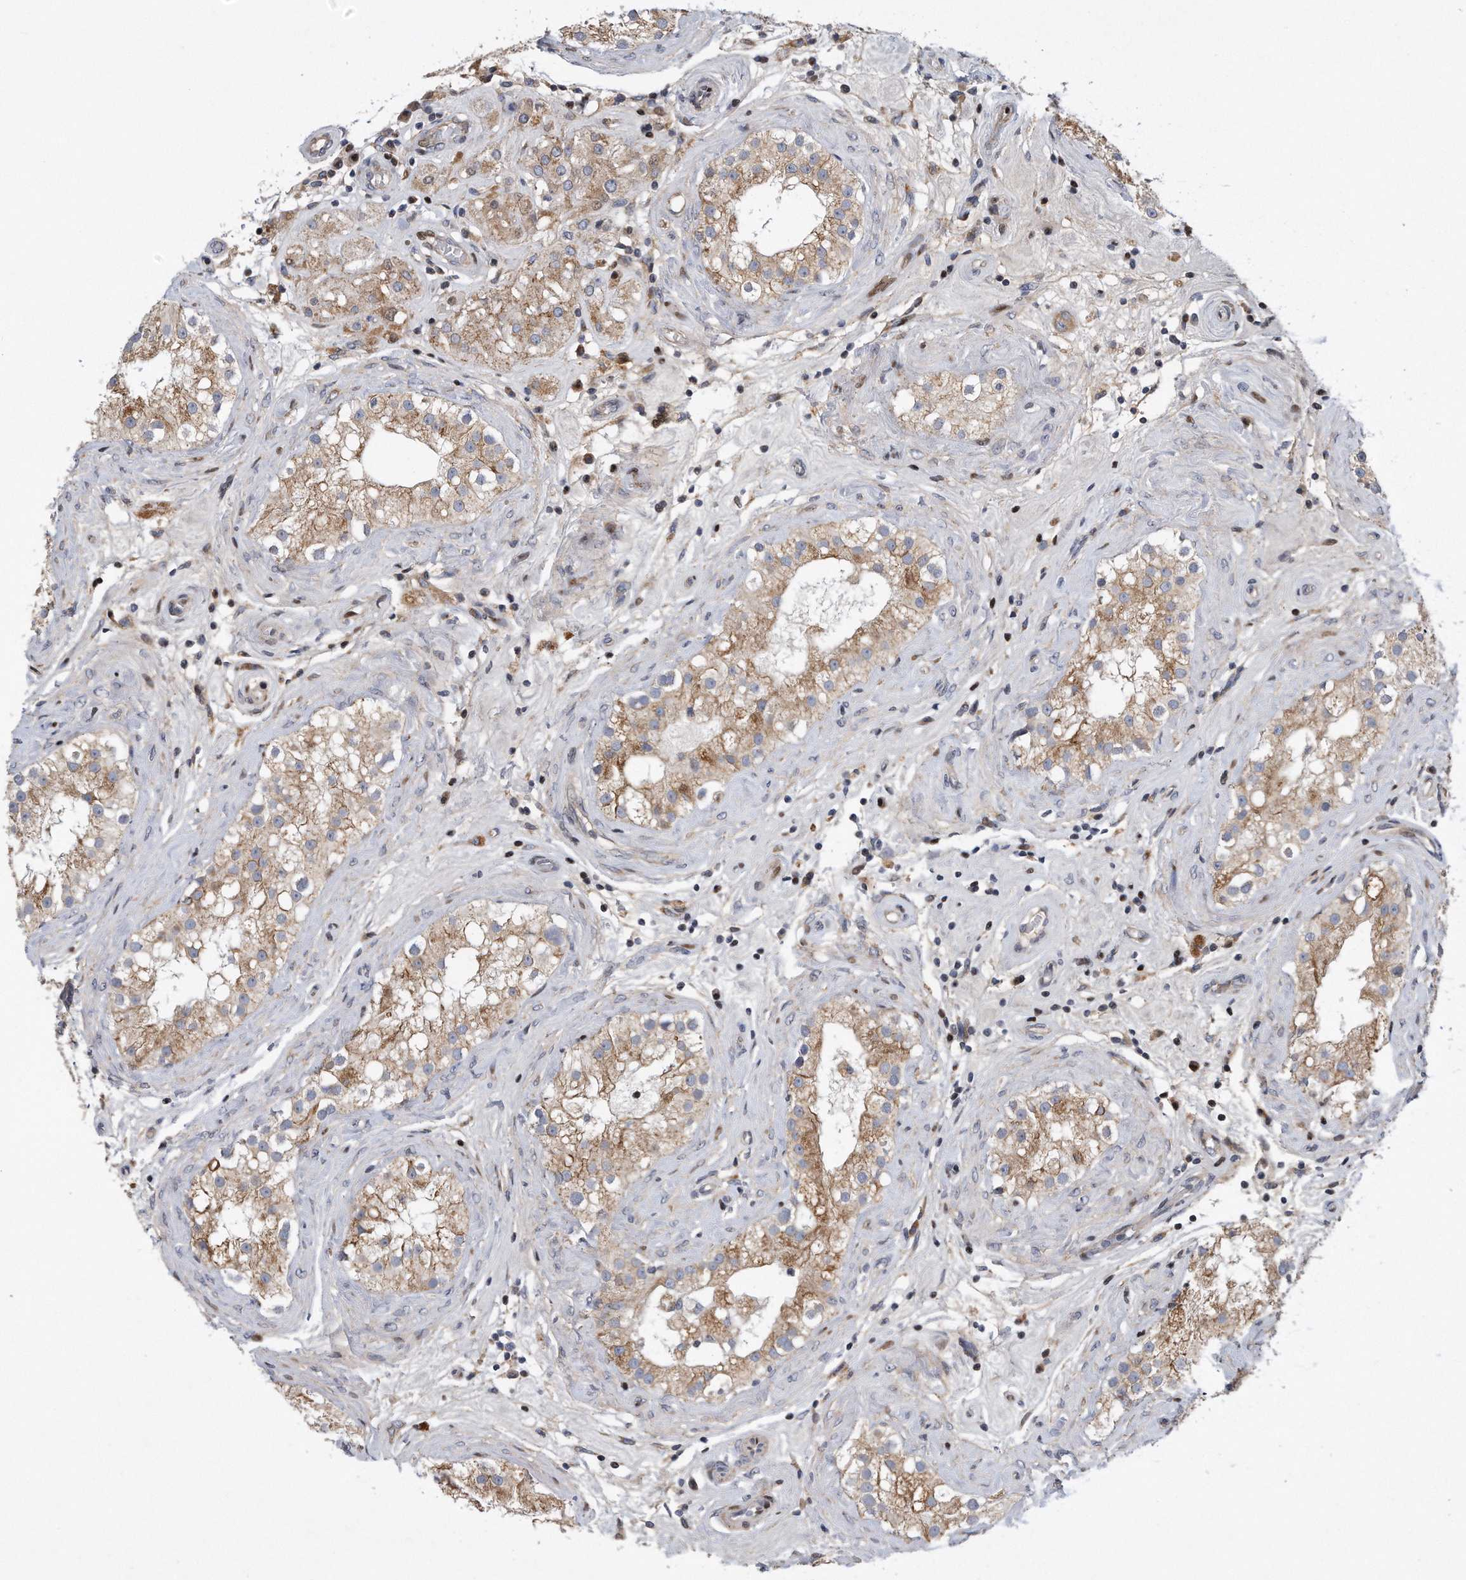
{"staining": {"intensity": "moderate", "quantity": "<25%", "location": "cytoplasmic/membranous"}, "tissue": "testis", "cell_type": "Cells in seminiferous ducts", "image_type": "normal", "snomed": [{"axis": "morphology", "description": "Normal tissue, NOS"}, {"axis": "topography", "description": "Testis"}], "caption": "Immunohistochemical staining of unremarkable human testis shows moderate cytoplasmic/membranous protein positivity in about <25% of cells in seminiferous ducts. (Brightfield microscopy of DAB IHC at high magnification).", "gene": "CDH12", "patient": {"sex": "male", "age": 84}}